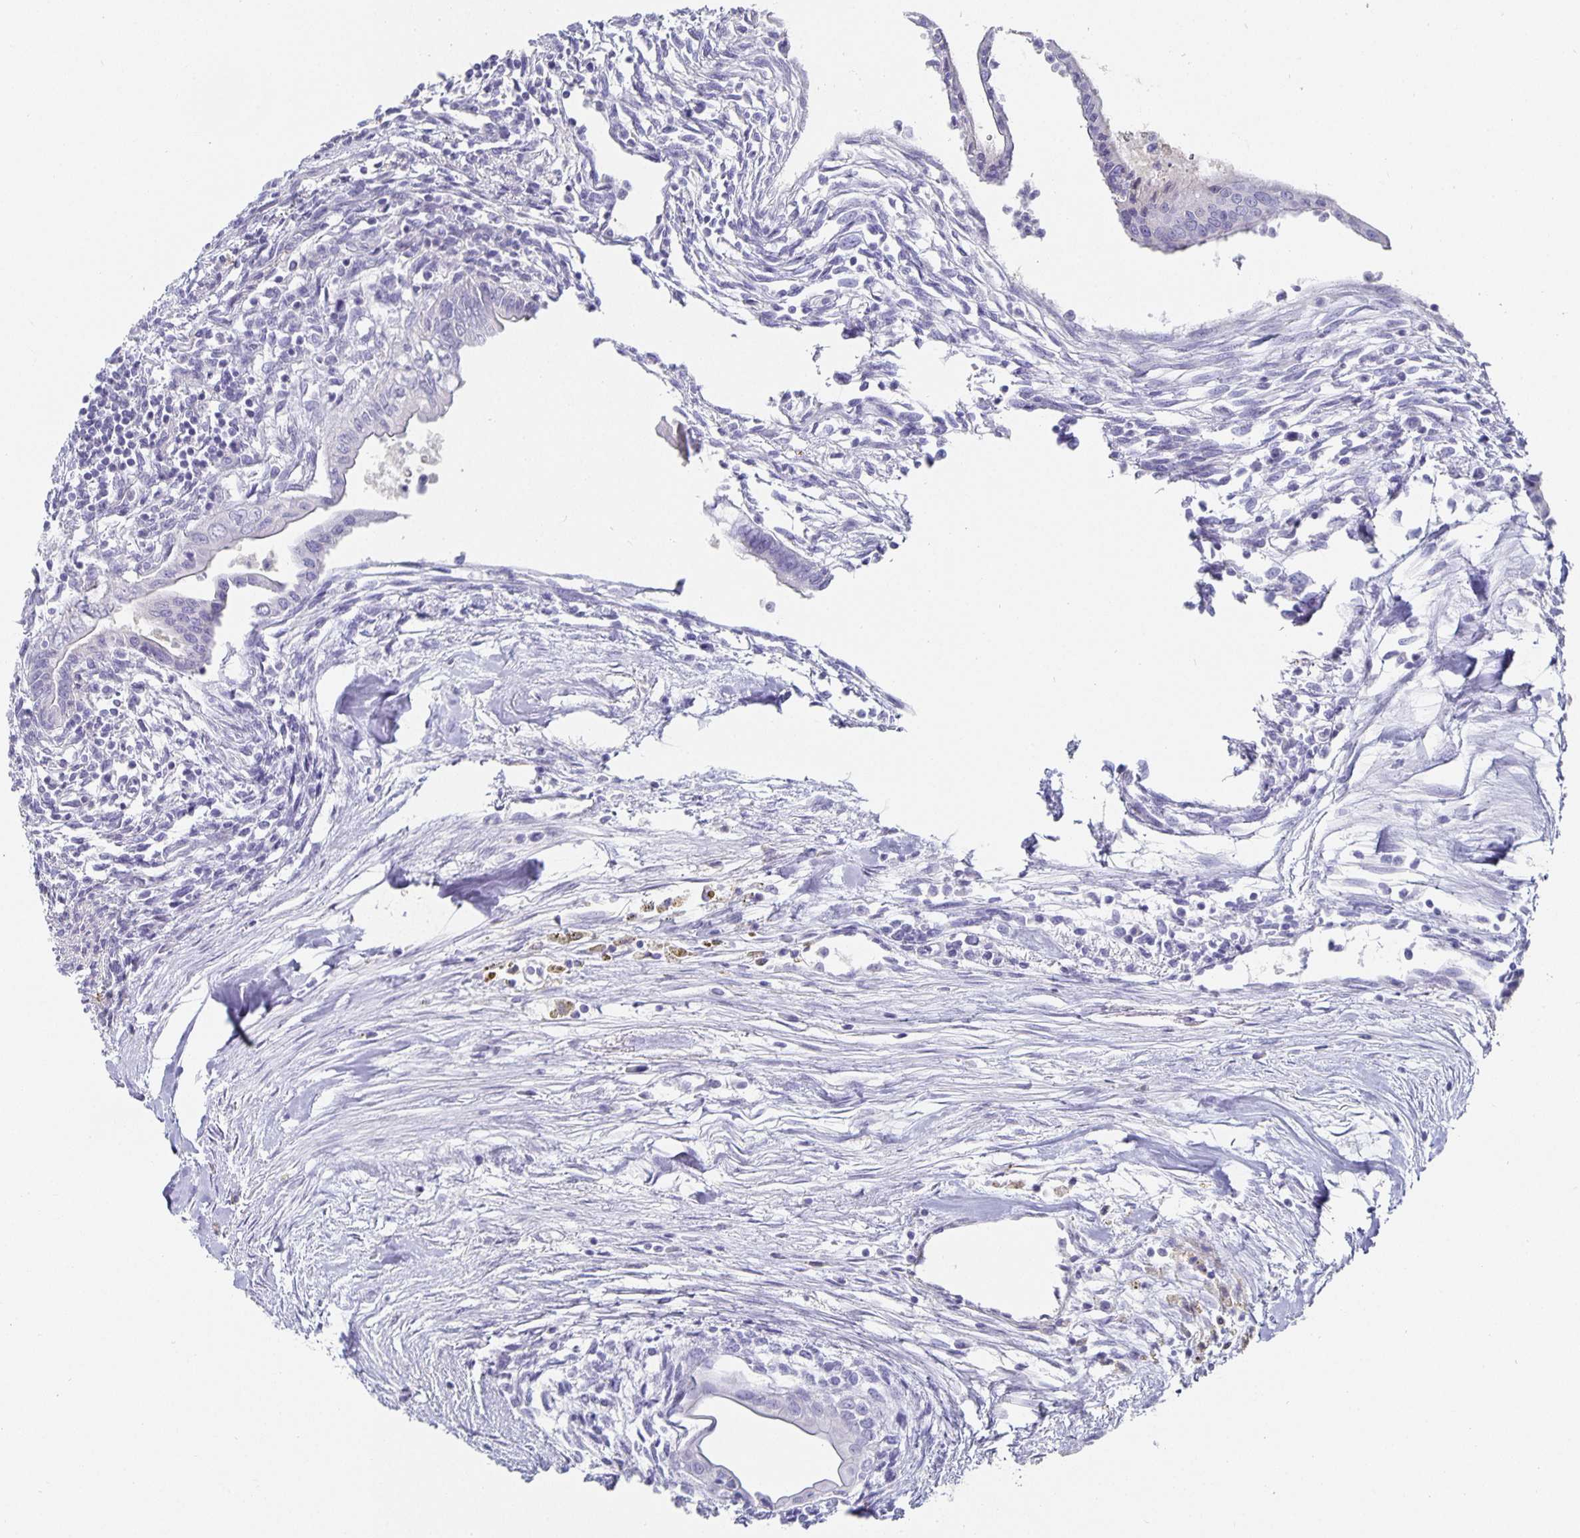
{"staining": {"intensity": "strong", "quantity": "<25%", "location": "cytoplasmic/membranous"}, "tissue": "testis cancer", "cell_type": "Tumor cells", "image_type": "cancer", "snomed": [{"axis": "morphology", "description": "Carcinoma, Embryonal, NOS"}, {"axis": "topography", "description": "Testis"}], "caption": "Testis cancer (embryonal carcinoma) was stained to show a protein in brown. There is medium levels of strong cytoplasmic/membranous staining in approximately <25% of tumor cells.", "gene": "CHGA", "patient": {"sex": "male", "age": 37}}